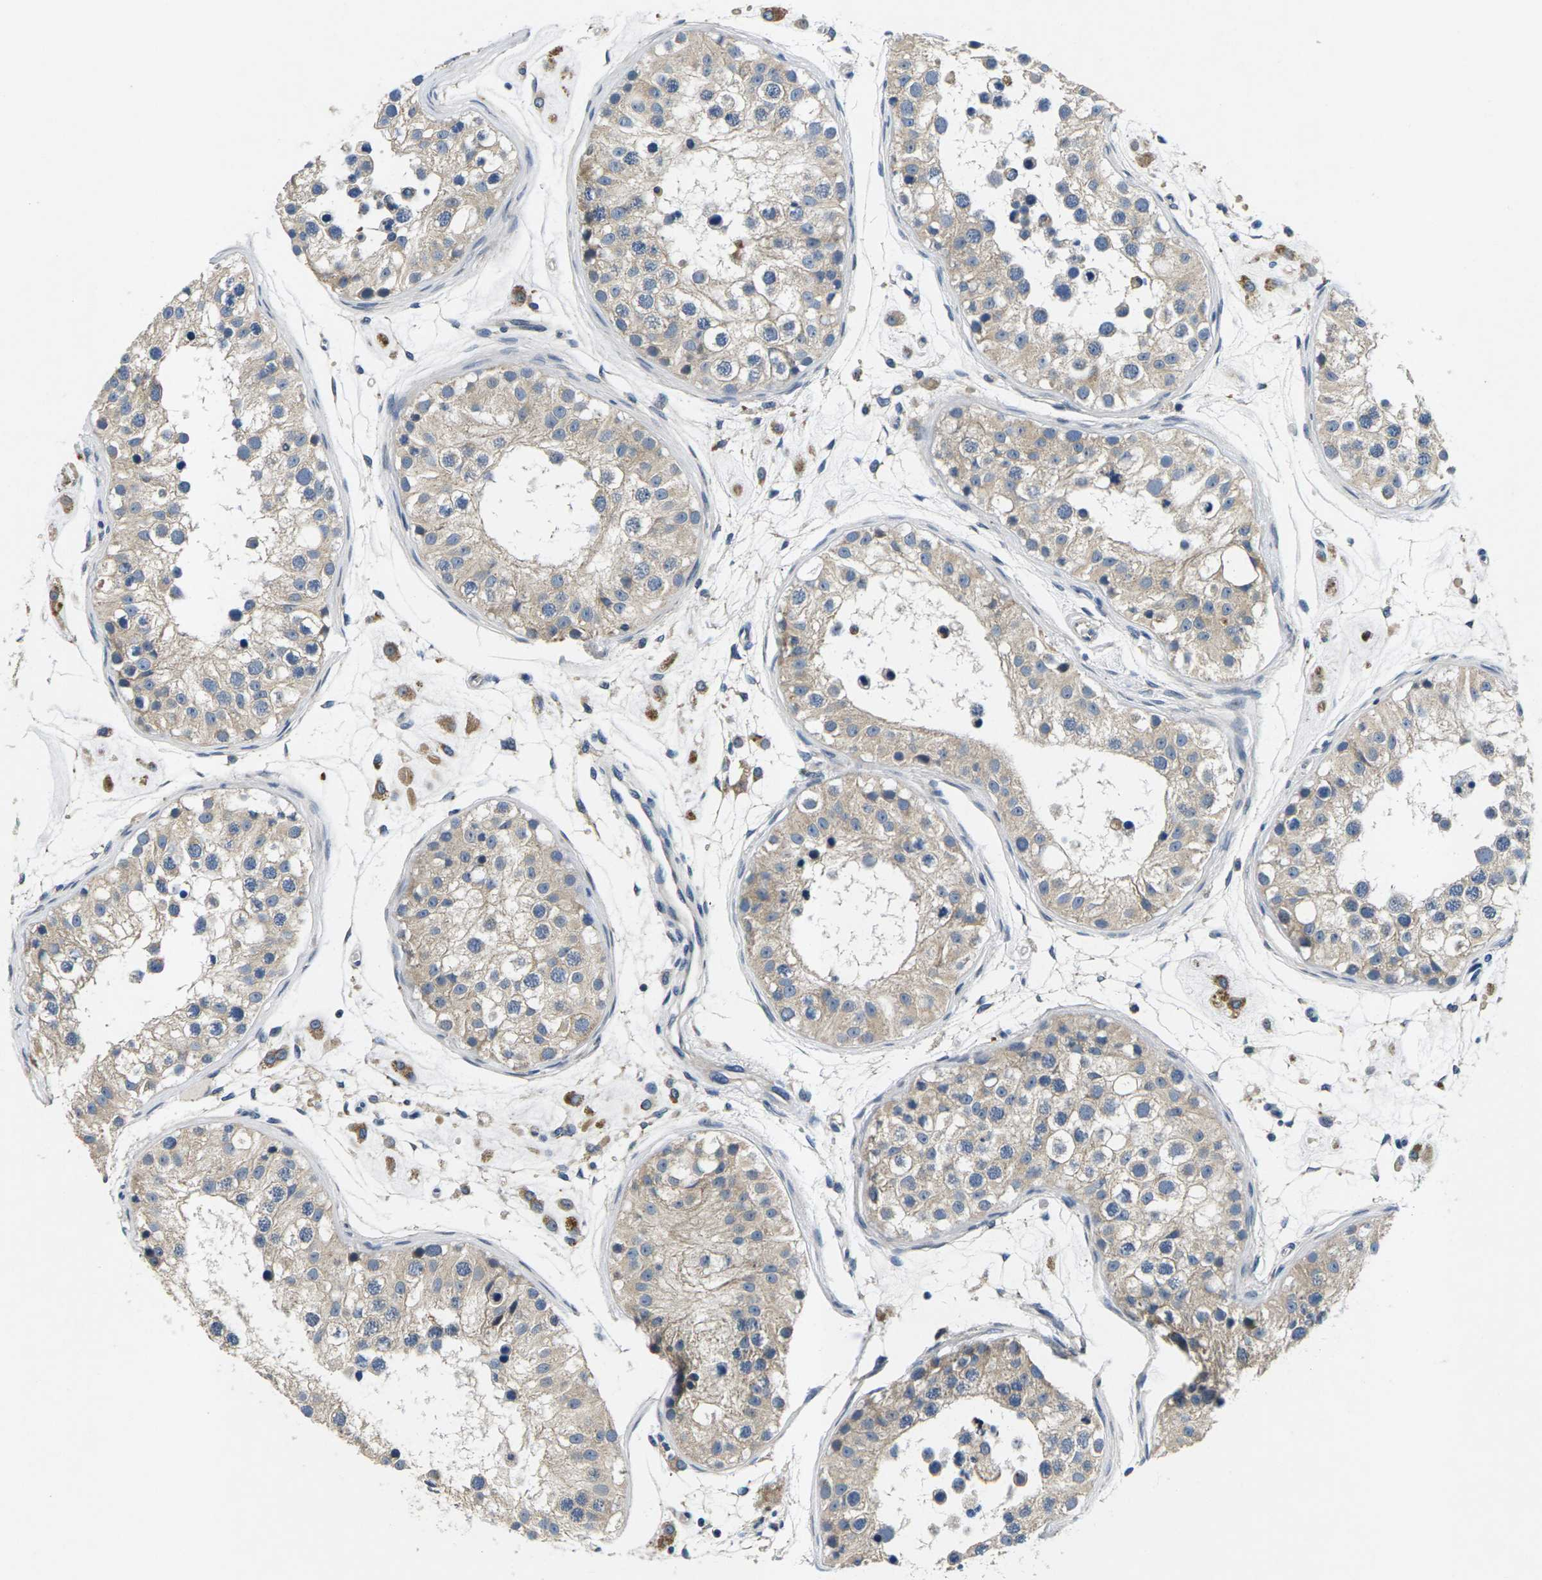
{"staining": {"intensity": "weak", "quantity": ">75%", "location": "cytoplasmic/membranous"}, "tissue": "testis", "cell_type": "Cells in seminiferous ducts", "image_type": "normal", "snomed": [{"axis": "morphology", "description": "Normal tissue, NOS"}, {"axis": "morphology", "description": "Adenocarcinoma, metastatic, NOS"}, {"axis": "topography", "description": "Testis"}], "caption": "This image demonstrates normal testis stained with immunohistochemistry to label a protein in brown. The cytoplasmic/membranous of cells in seminiferous ducts show weak positivity for the protein. Nuclei are counter-stained blue.", "gene": "ERGIC3", "patient": {"sex": "male", "age": 26}}